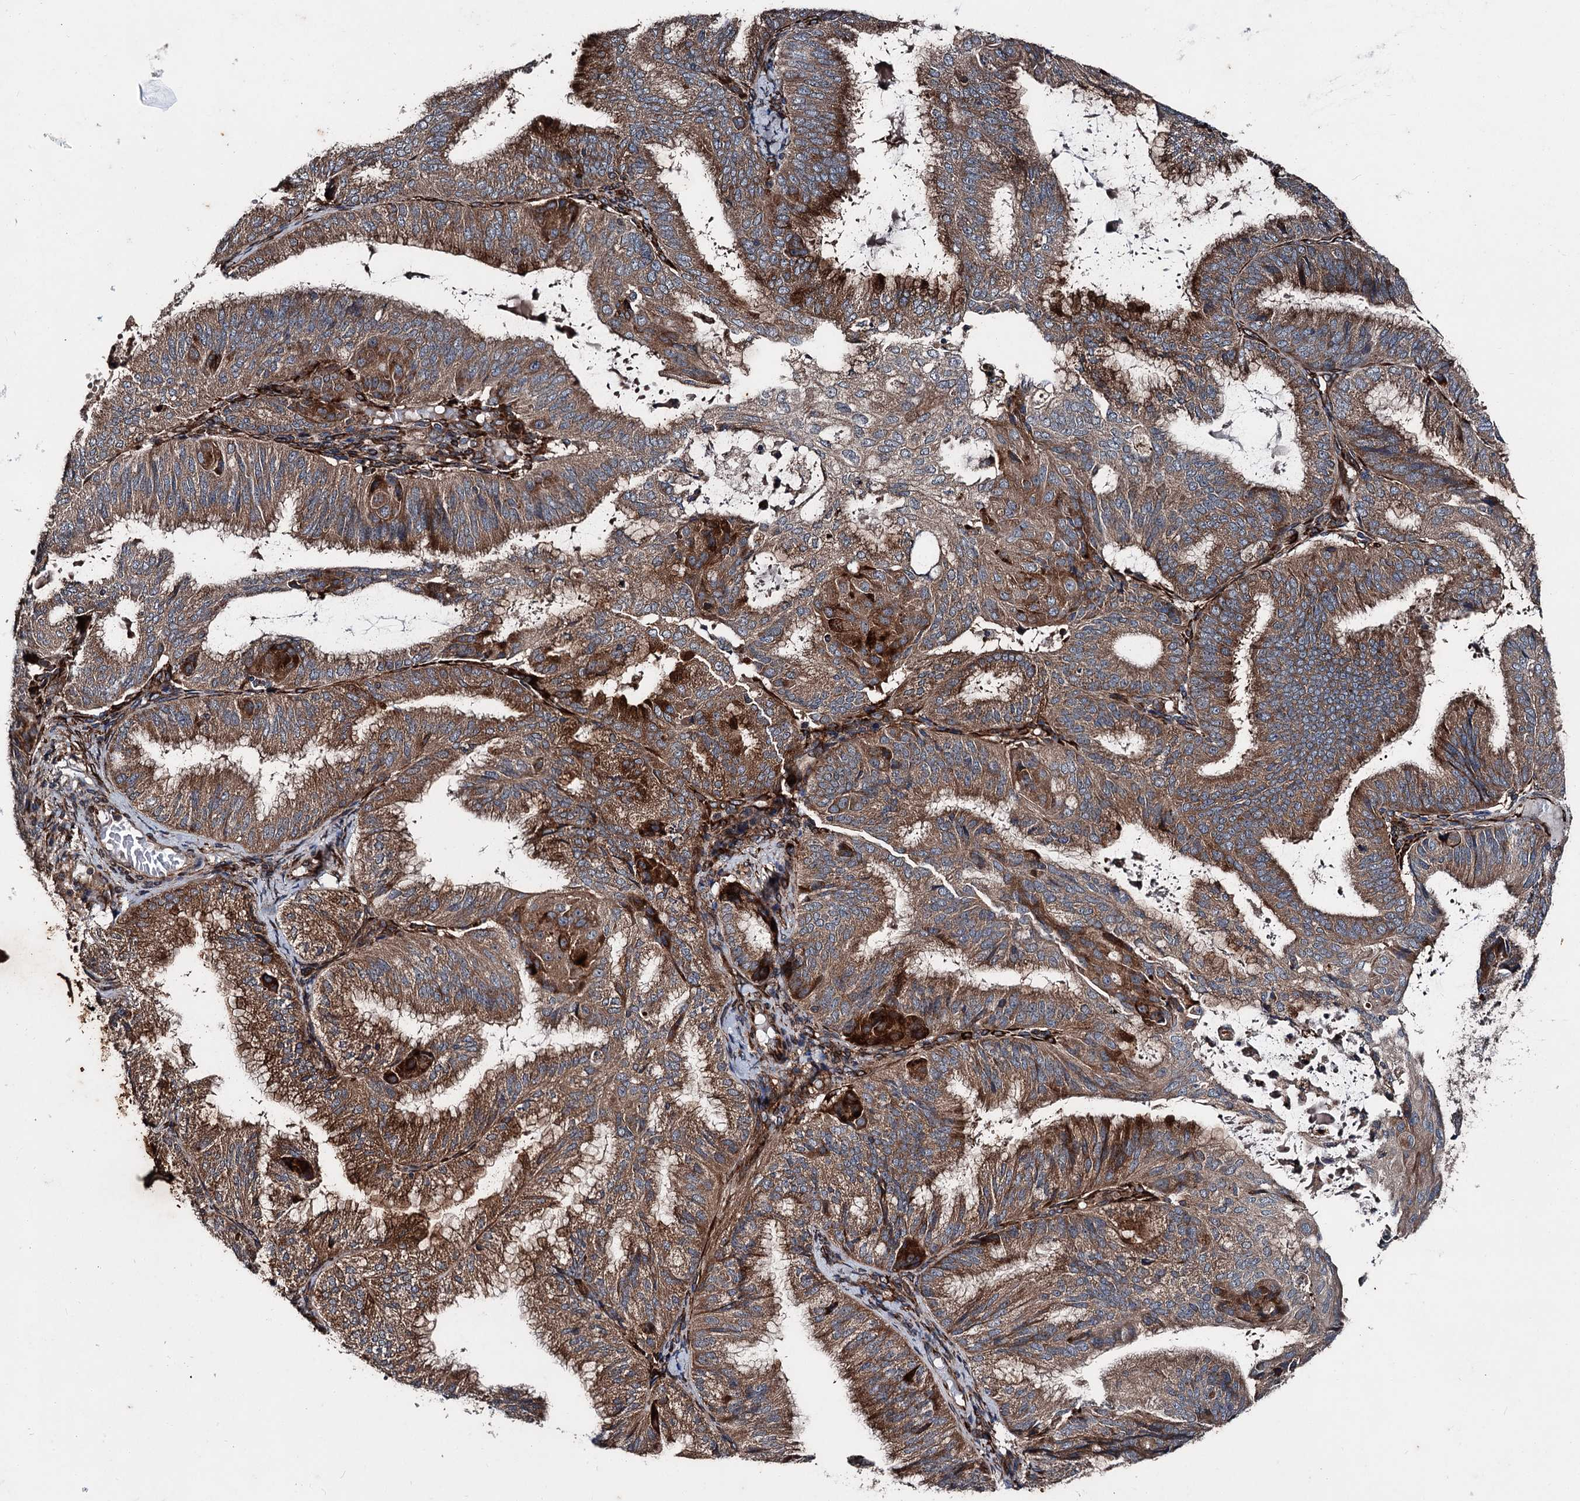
{"staining": {"intensity": "strong", "quantity": ">75%", "location": "cytoplasmic/membranous"}, "tissue": "endometrial cancer", "cell_type": "Tumor cells", "image_type": "cancer", "snomed": [{"axis": "morphology", "description": "Adenocarcinoma, NOS"}, {"axis": "topography", "description": "Endometrium"}], "caption": "This is an image of immunohistochemistry (IHC) staining of endometrial cancer, which shows strong staining in the cytoplasmic/membranous of tumor cells.", "gene": "DDIAS", "patient": {"sex": "female", "age": 49}}